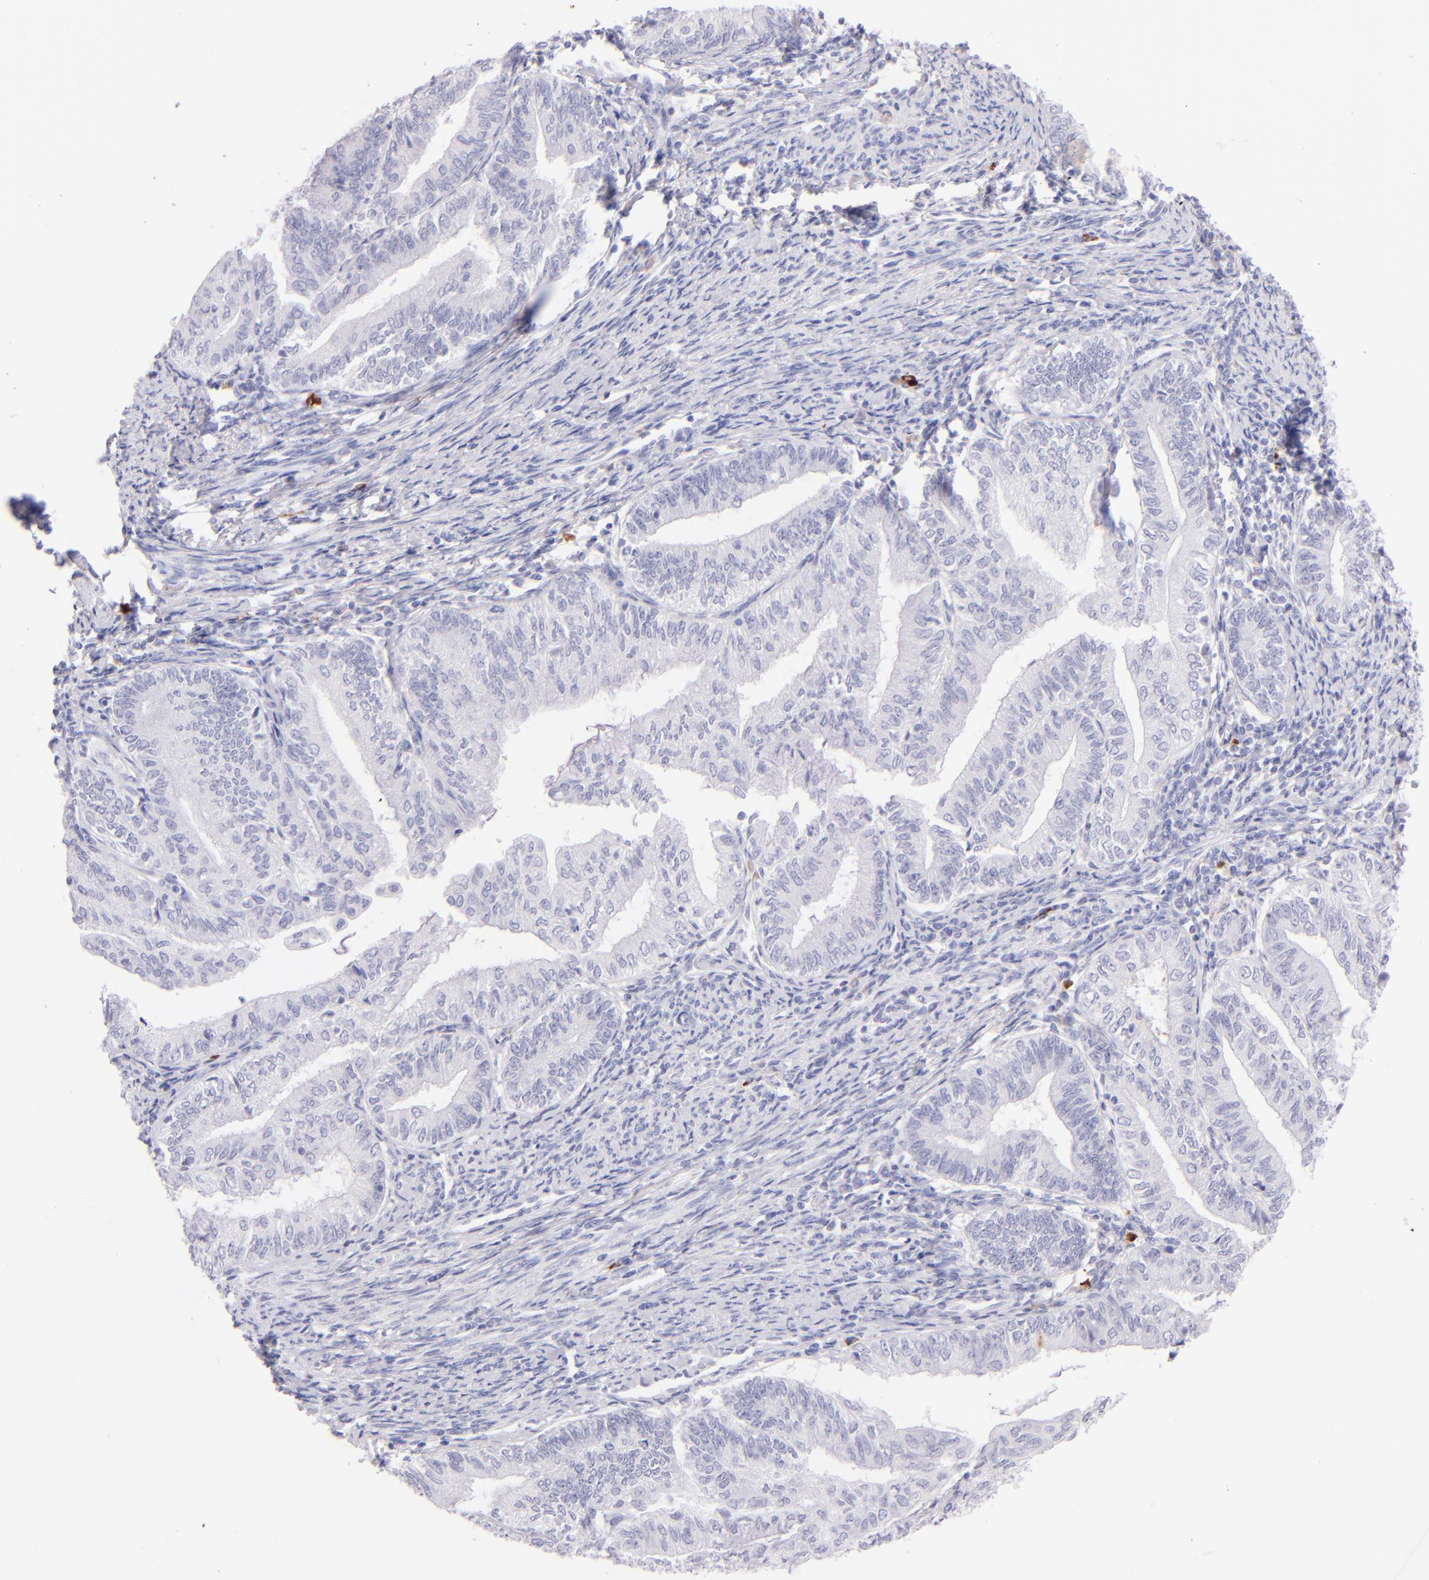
{"staining": {"intensity": "negative", "quantity": "none", "location": "none"}, "tissue": "endometrial cancer", "cell_type": "Tumor cells", "image_type": "cancer", "snomed": [{"axis": "morphology", "description": "Adenocarcinoma, NOS"}, {"axis": "topography", "description": "Endometrium"}], "caption": "The micrograph shows no significant positivity in tumor cells of endometrial cancer. The staining was performed using DAB (3,3'-diaminobenzidine) to visualize the protein expression in brown, while the nuclei were stained in blue with hematoxylin (Magnification: 20x).", "gene": "SDC1", "patient": {"sex": "female", "age": 66}}